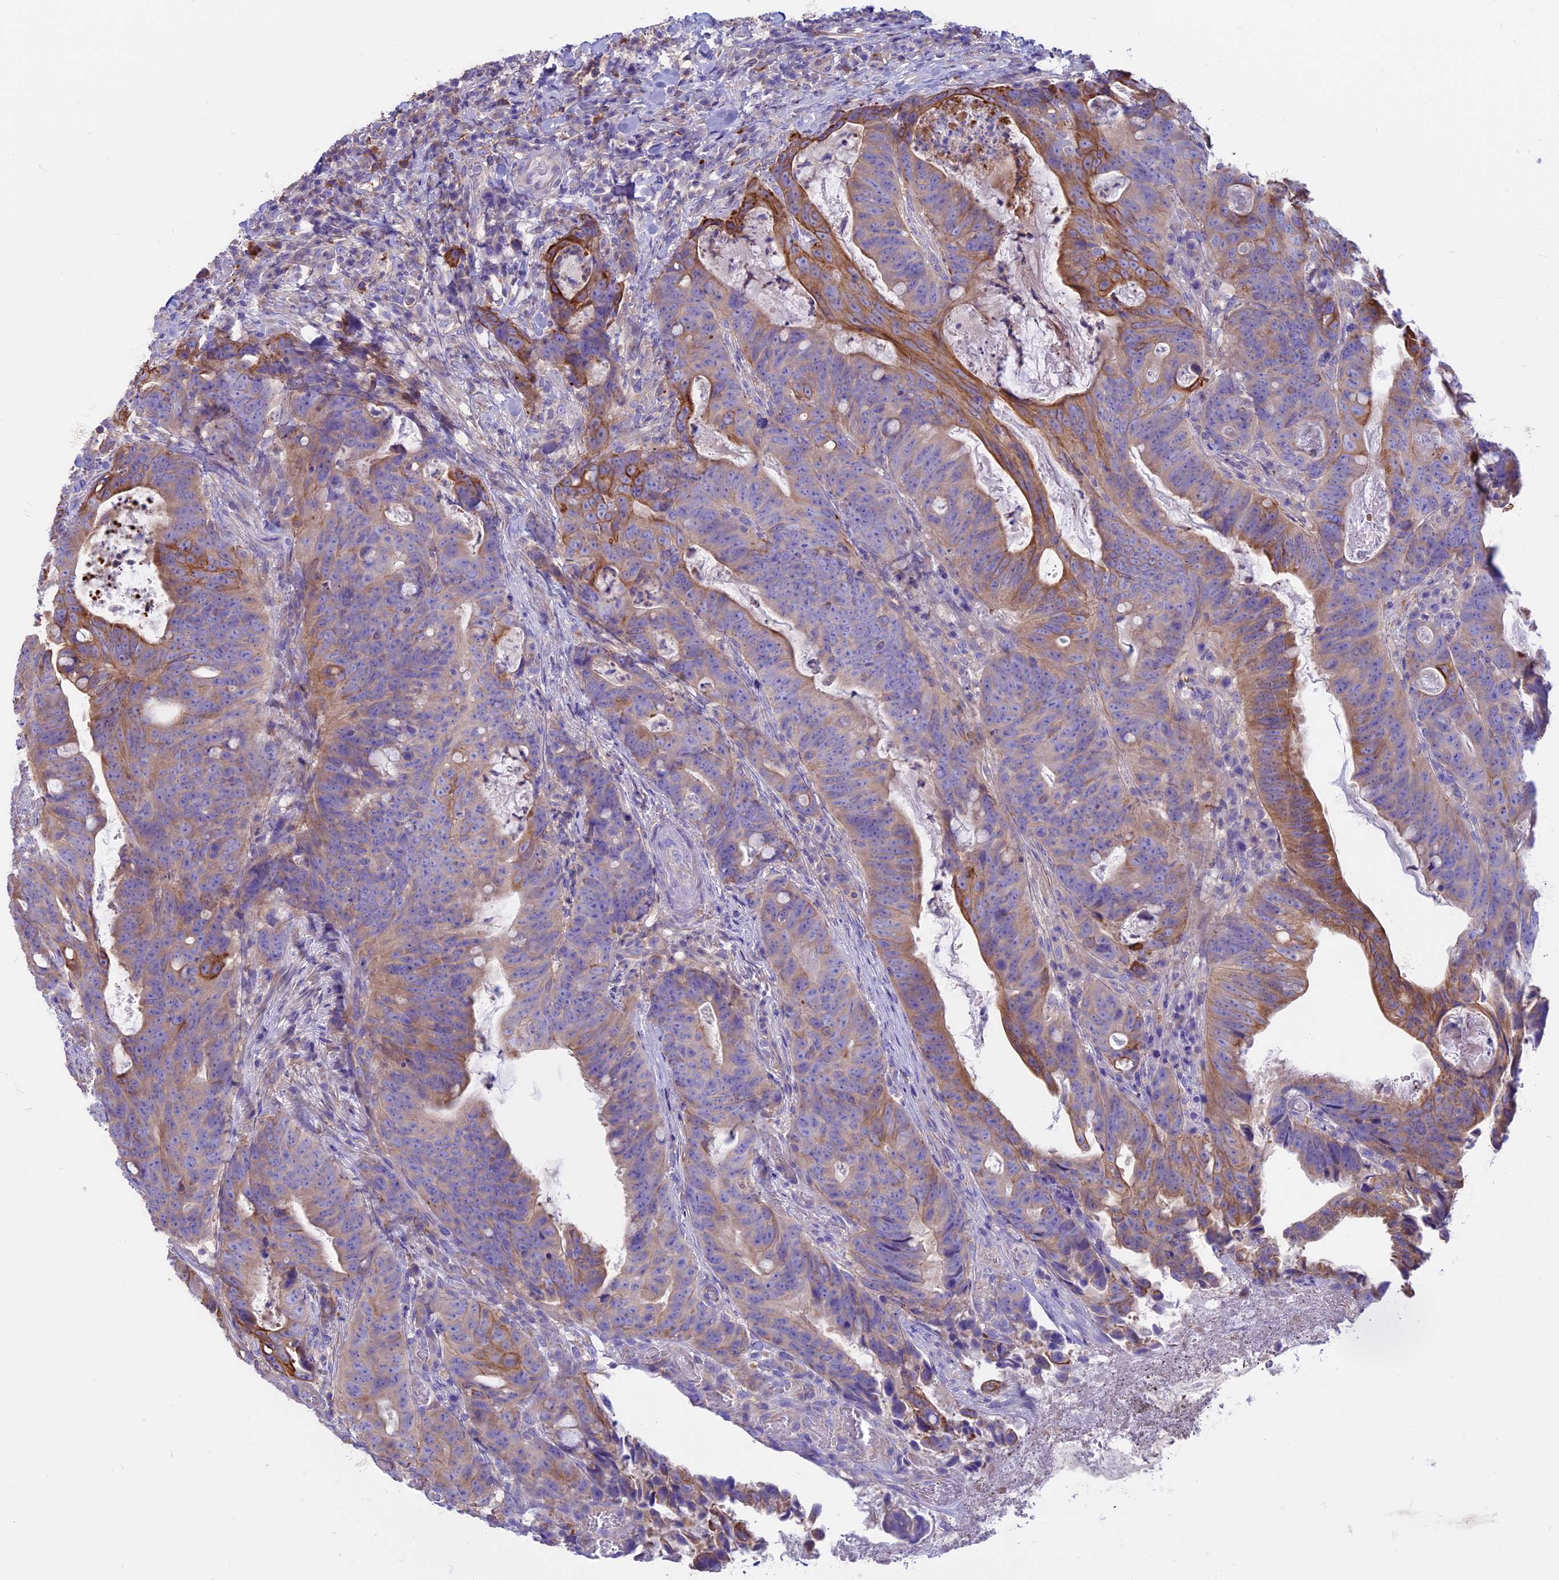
{"staining": {"intensity": "moderate", "quantity": ">75%", "location": "cytoplasmic/membranous"}, "tissue": "colorectal cancer", "cell_type": "Tumor cells", "image_type": "cancer", "snomed": [{"axis": "morphology", "description": "Adenocarcinoma, NOS"}, {"axis": "topography", "description": "Colon"}], "caption": "Immunohistochemistry (IHC) image of colorectal cancer stained for a protein (brown), which shows medium levels of moderate cytoplasmic/membranous staining in approximately >75% of tumor cells.", "gene": "CDAN1", "patient": {"sex": "female", "age": 82}}